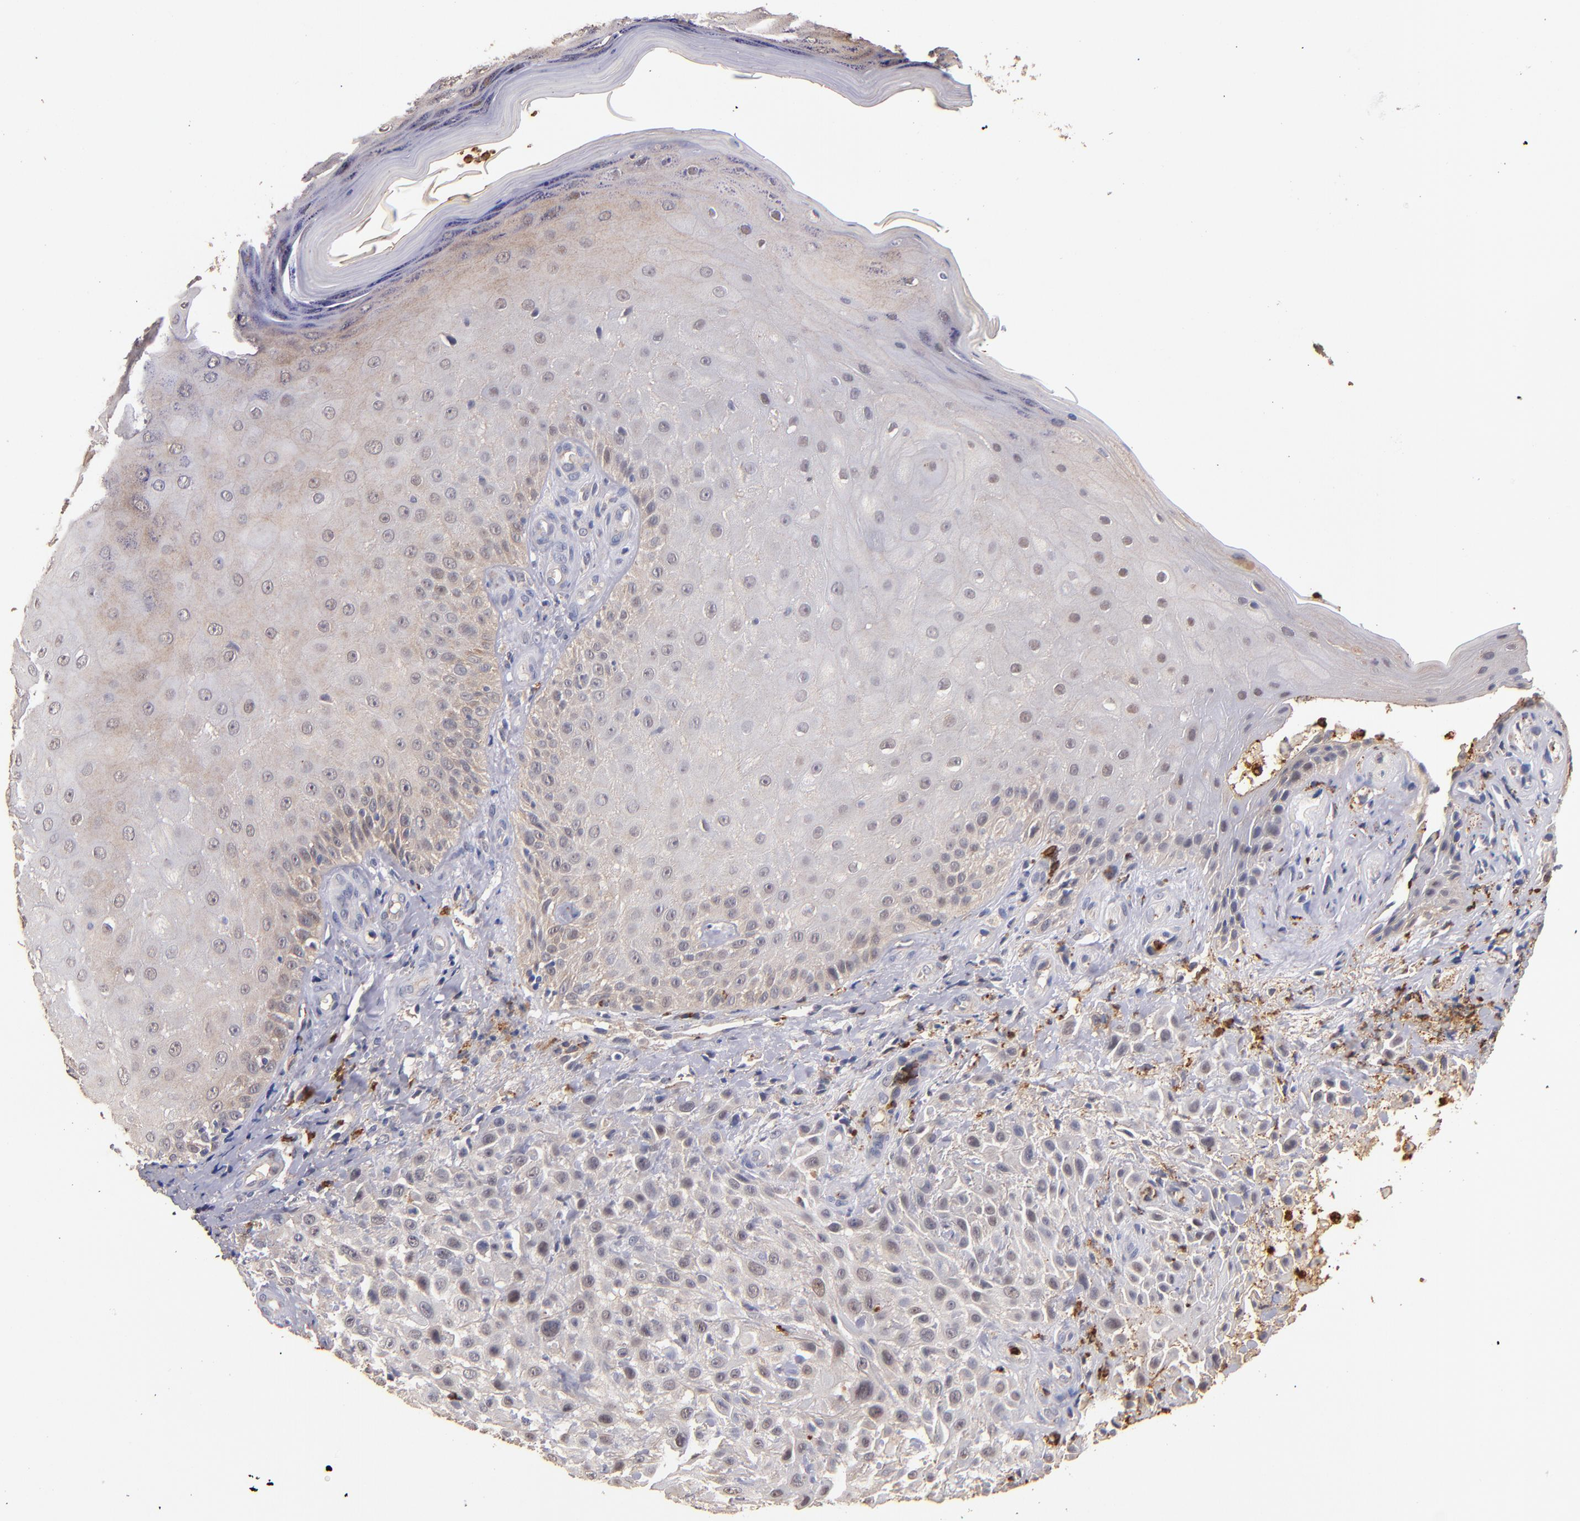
{"staining": {"intensity": "weak", "quantity": ">75%", "location": "cytoplasmic/membranous"}, "tissue": "skin cancer", "cell_type": "Tumor cells", "image_type": "cancer", "snomed": [{"axis": "morphology", "description": "Squamous cell carcinoma, NOS"}, {"axis": "topography", "description": "Skin"}], "caption": "Immunohistochemistry image of skin cancer stained for a protein (brown), which exhibits low levels of weak cytoplasmic/membranous expression in about >75% of tumor cells.", "gene": "TTLL12", "patient": {"sex": "female", "age": 42}}